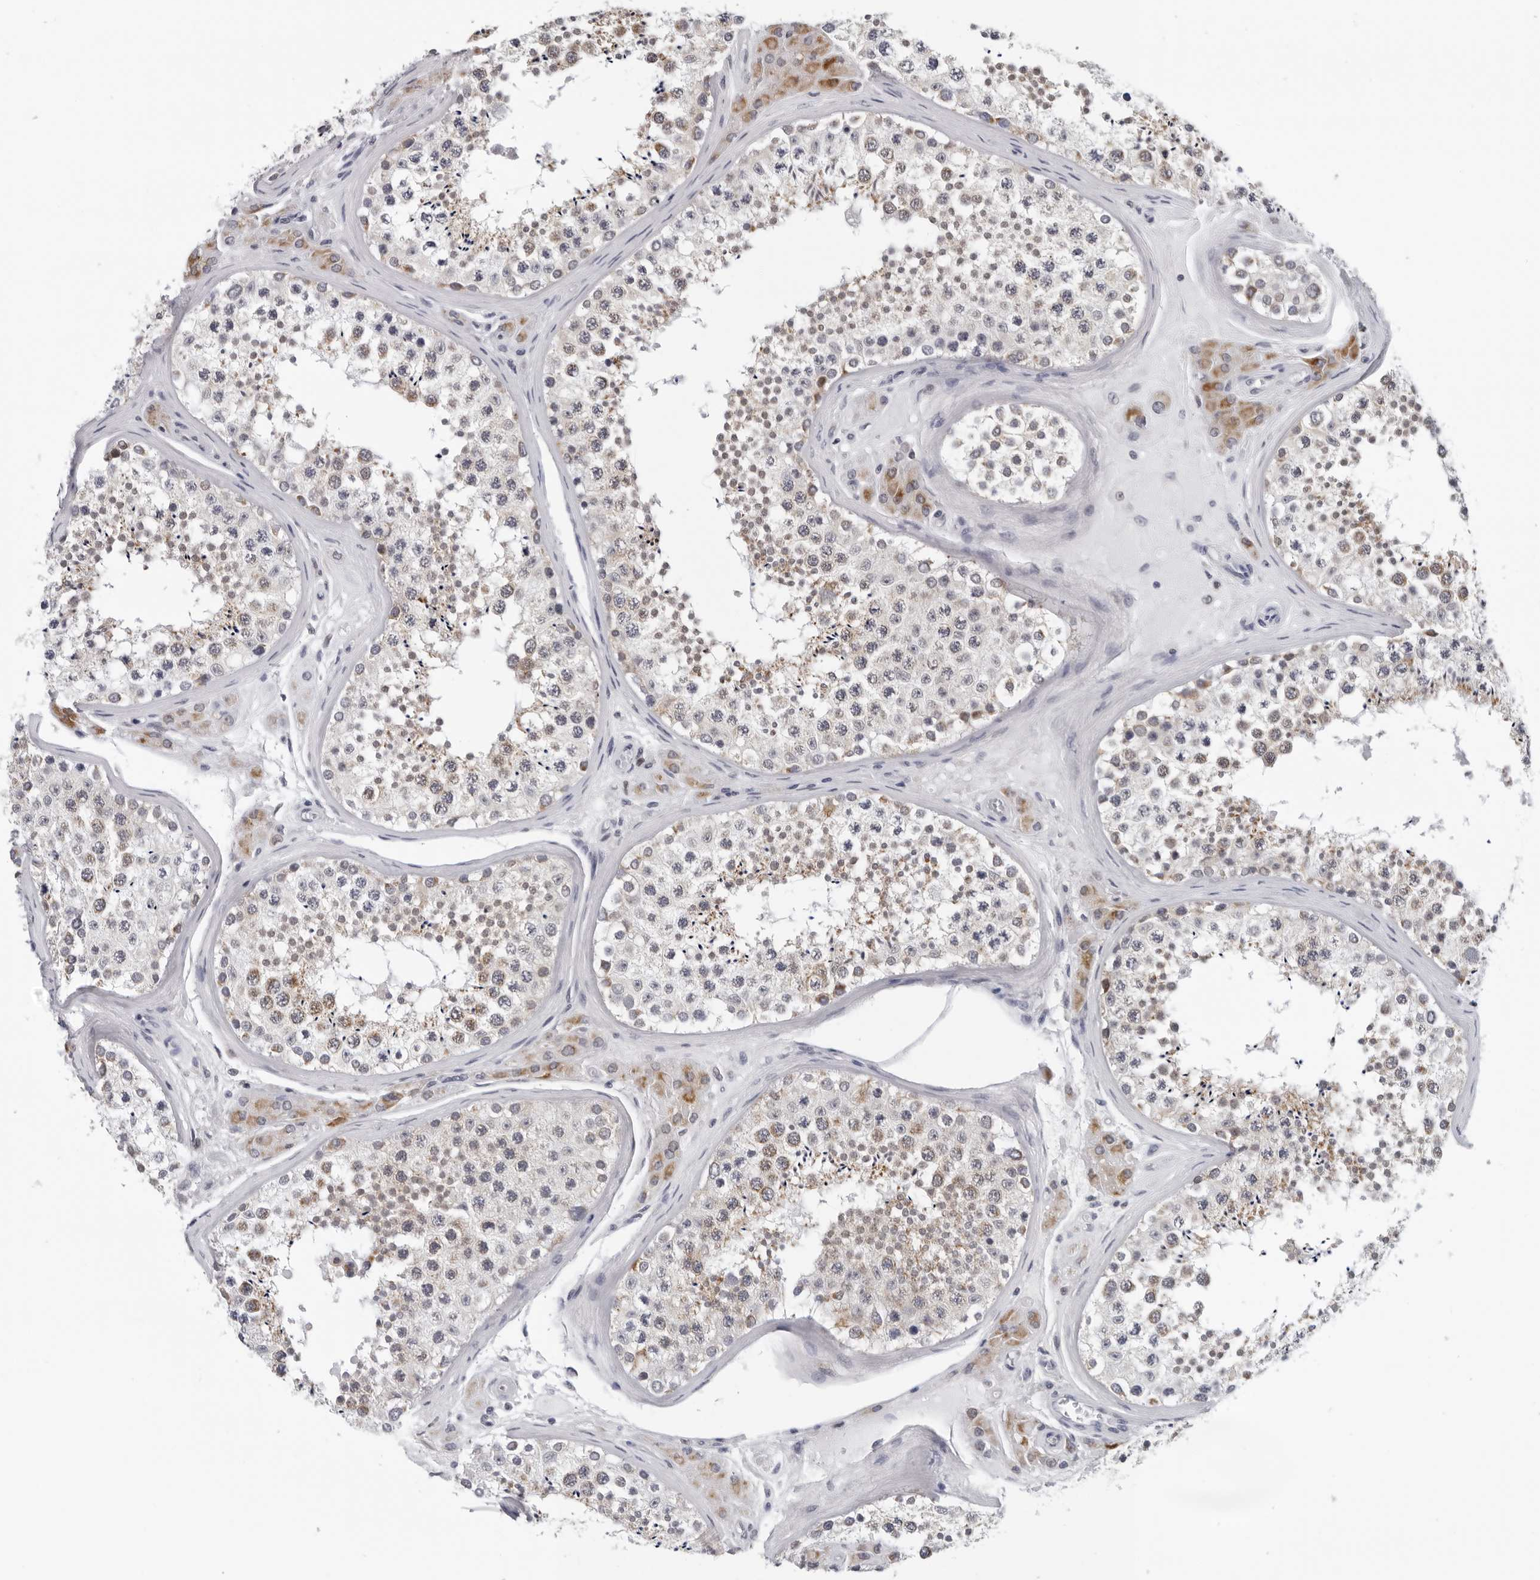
{"staining": {"intensity": "moderate", "quantity": "25%-75%", "location": "cytoplasmic/membranous"}, "tissue": "testis", "cell_type": "Cells in seminiferous ducts", "image_type": "normal", "snomed": [{"axis": "morphology", "description": "Normal tissue, NOS"}, {"axis": "topography", "description": "Testis"}], "caption": "This photomicrograph shows immunohistochemistry staining of benign testis, with medium moderate cytoplasmic/membranous positivity in approximately 25%-75% of cells in seminiferous ducts.", "gene": "CPT2", "patient": {"sex": "male", "age": 46}}